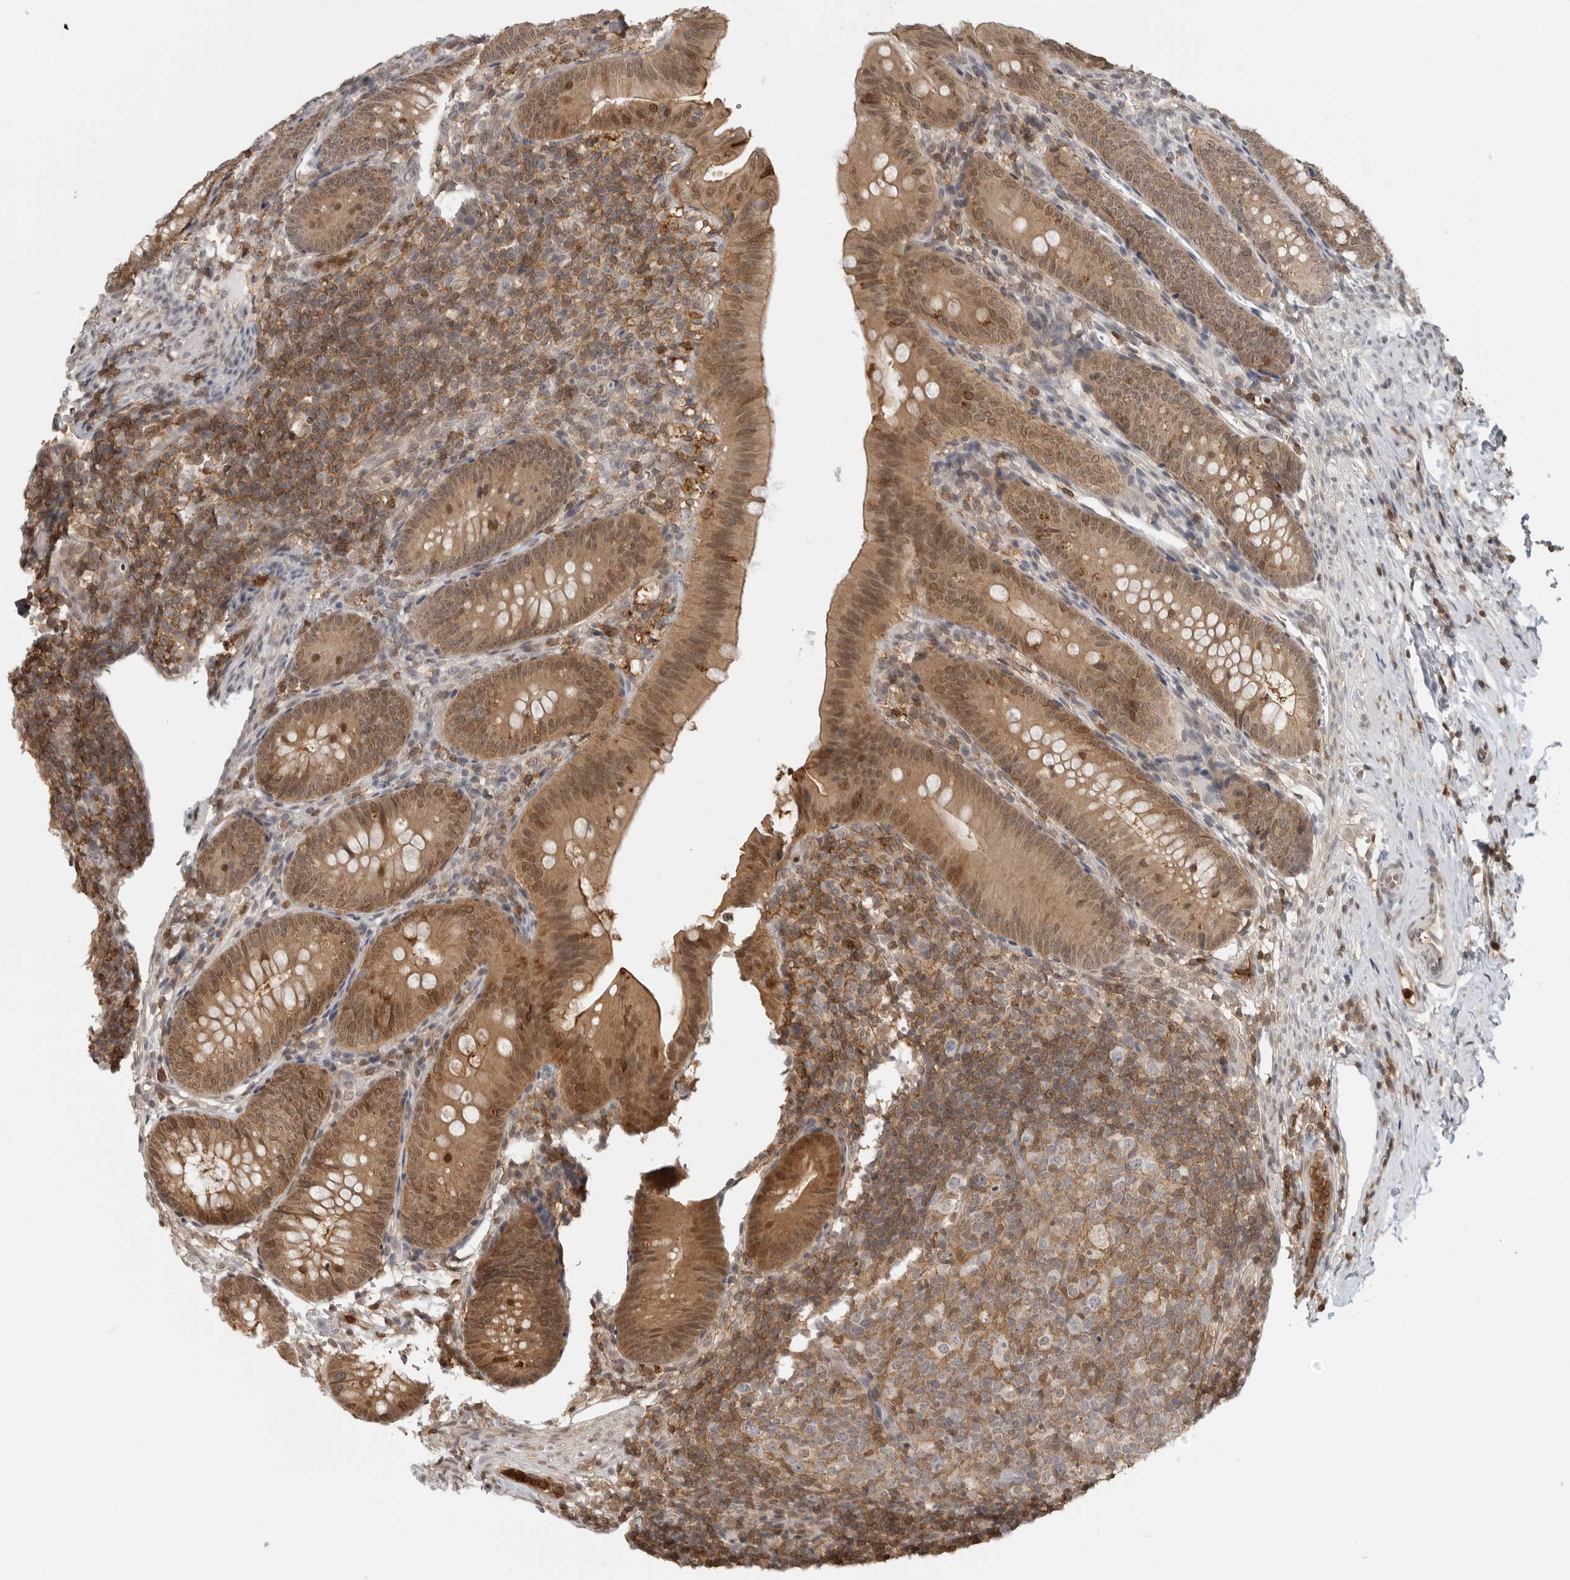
{"staining": {"intensity": "moderate", "quantity": ">75%", "location": "cytoplasmic/membranous,nuclear"}, "tissue": "appendix", "cell_type": "Glandular cells", "image_type": "normal", "snomed": [{"axis": "morphology", "description": "Normal tissue, NOS"}, {"axis": "topography", "description": "Appendix"}], "caption": "Human appendix stained for a protein (brown) displays moderate cytoplasmic/membranous,nuclear positive expression in approximately >75% of glandular cells.", "gene": "ANXA11", "patient": {"sex": "male", "age": 1}}